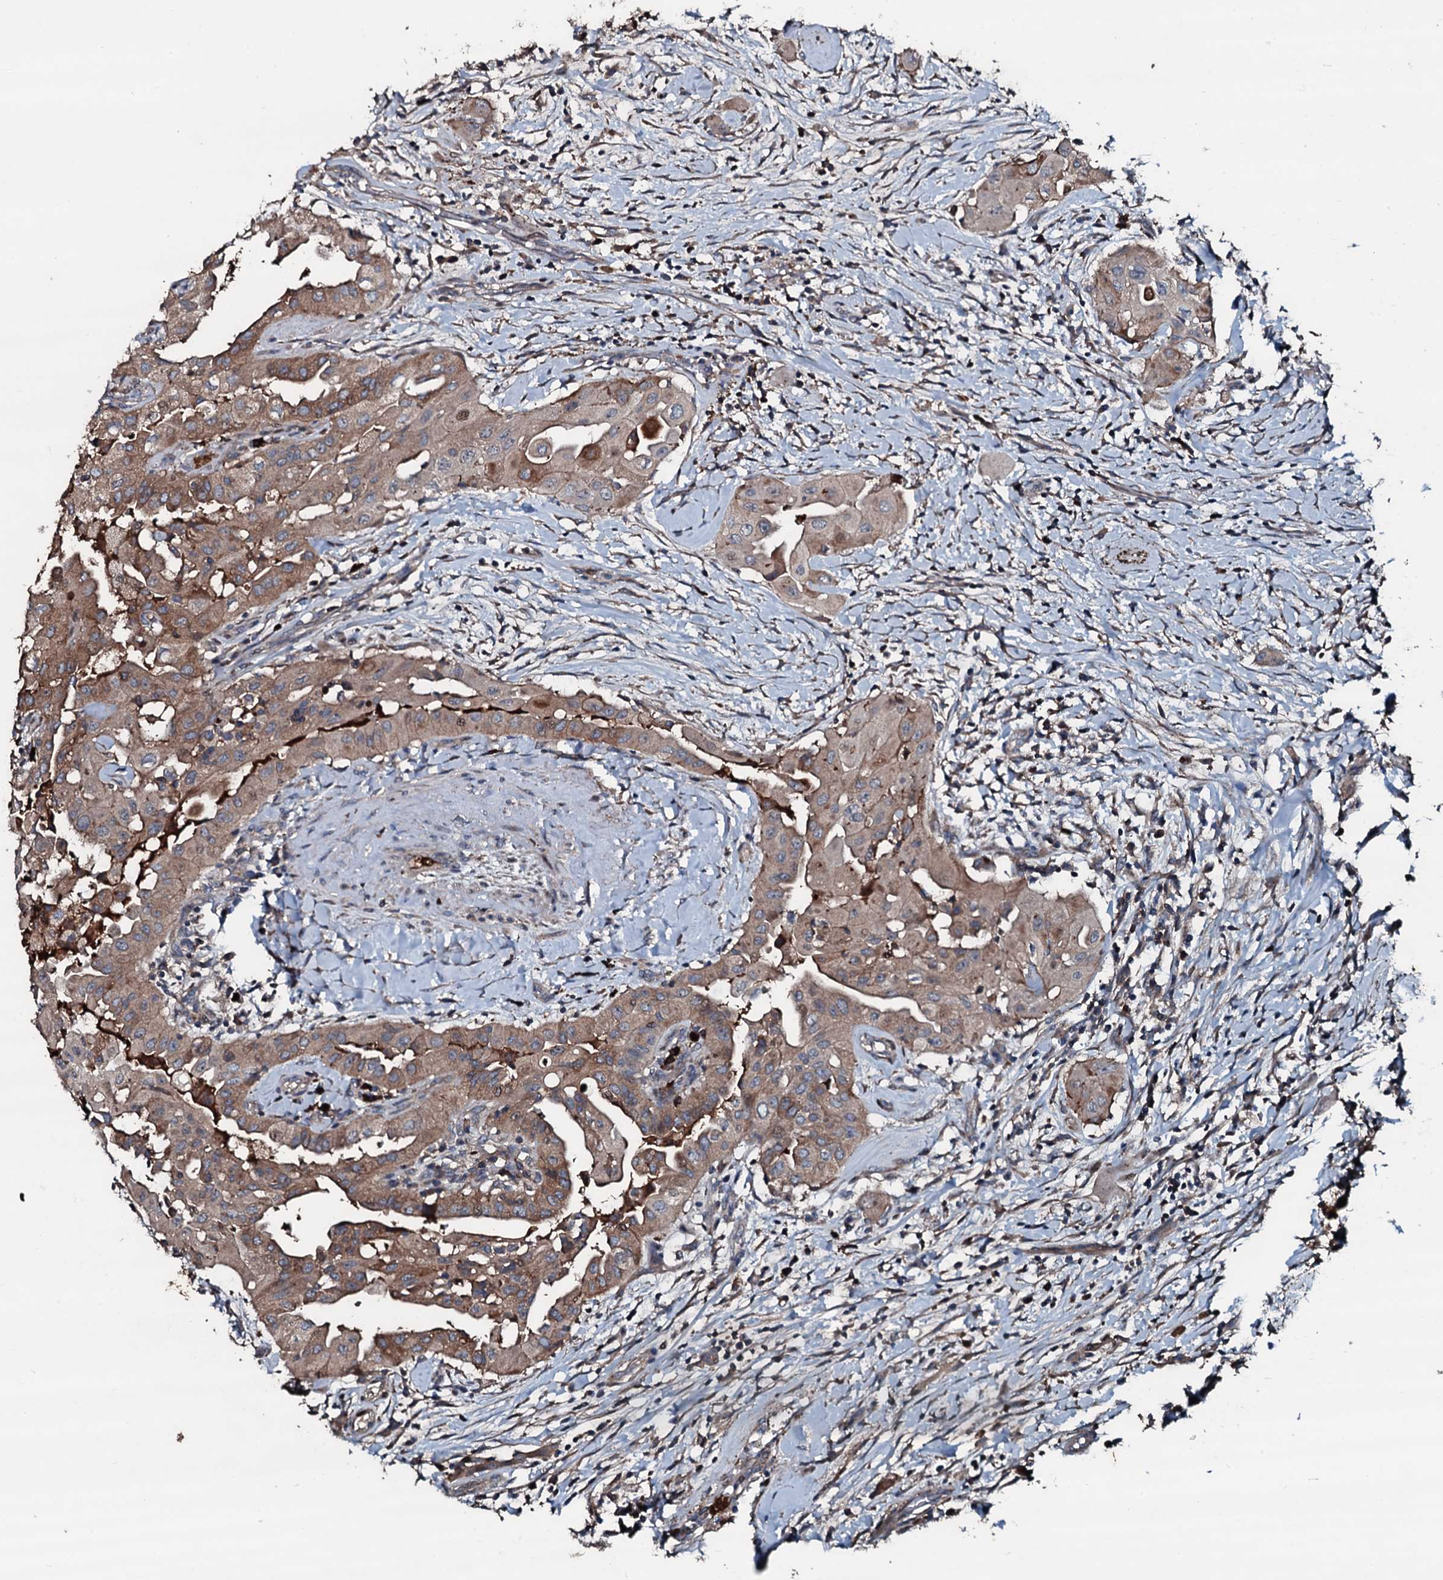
{"staining": {"intensity": "moderate", "quantity": ">75%", "location": "cytoplasmic/membranous"}, "tissue": "thyroid cancer", "cell_type": "Tumor cells", "image_type": "cancer", "snomed": [{"axis": "morphology", "description": "Papillary adenocarcinoma, NOS"}, {"axis": "topography", "description": "Thyroid gland"}], "caption": "Protein expression analysis of thyroid cancer displays moderate cytoplasmic/membranous expression in about >75% of tumor cells.", "gene": "AARS1", "patient": {"sex": "female", "age": 59}}